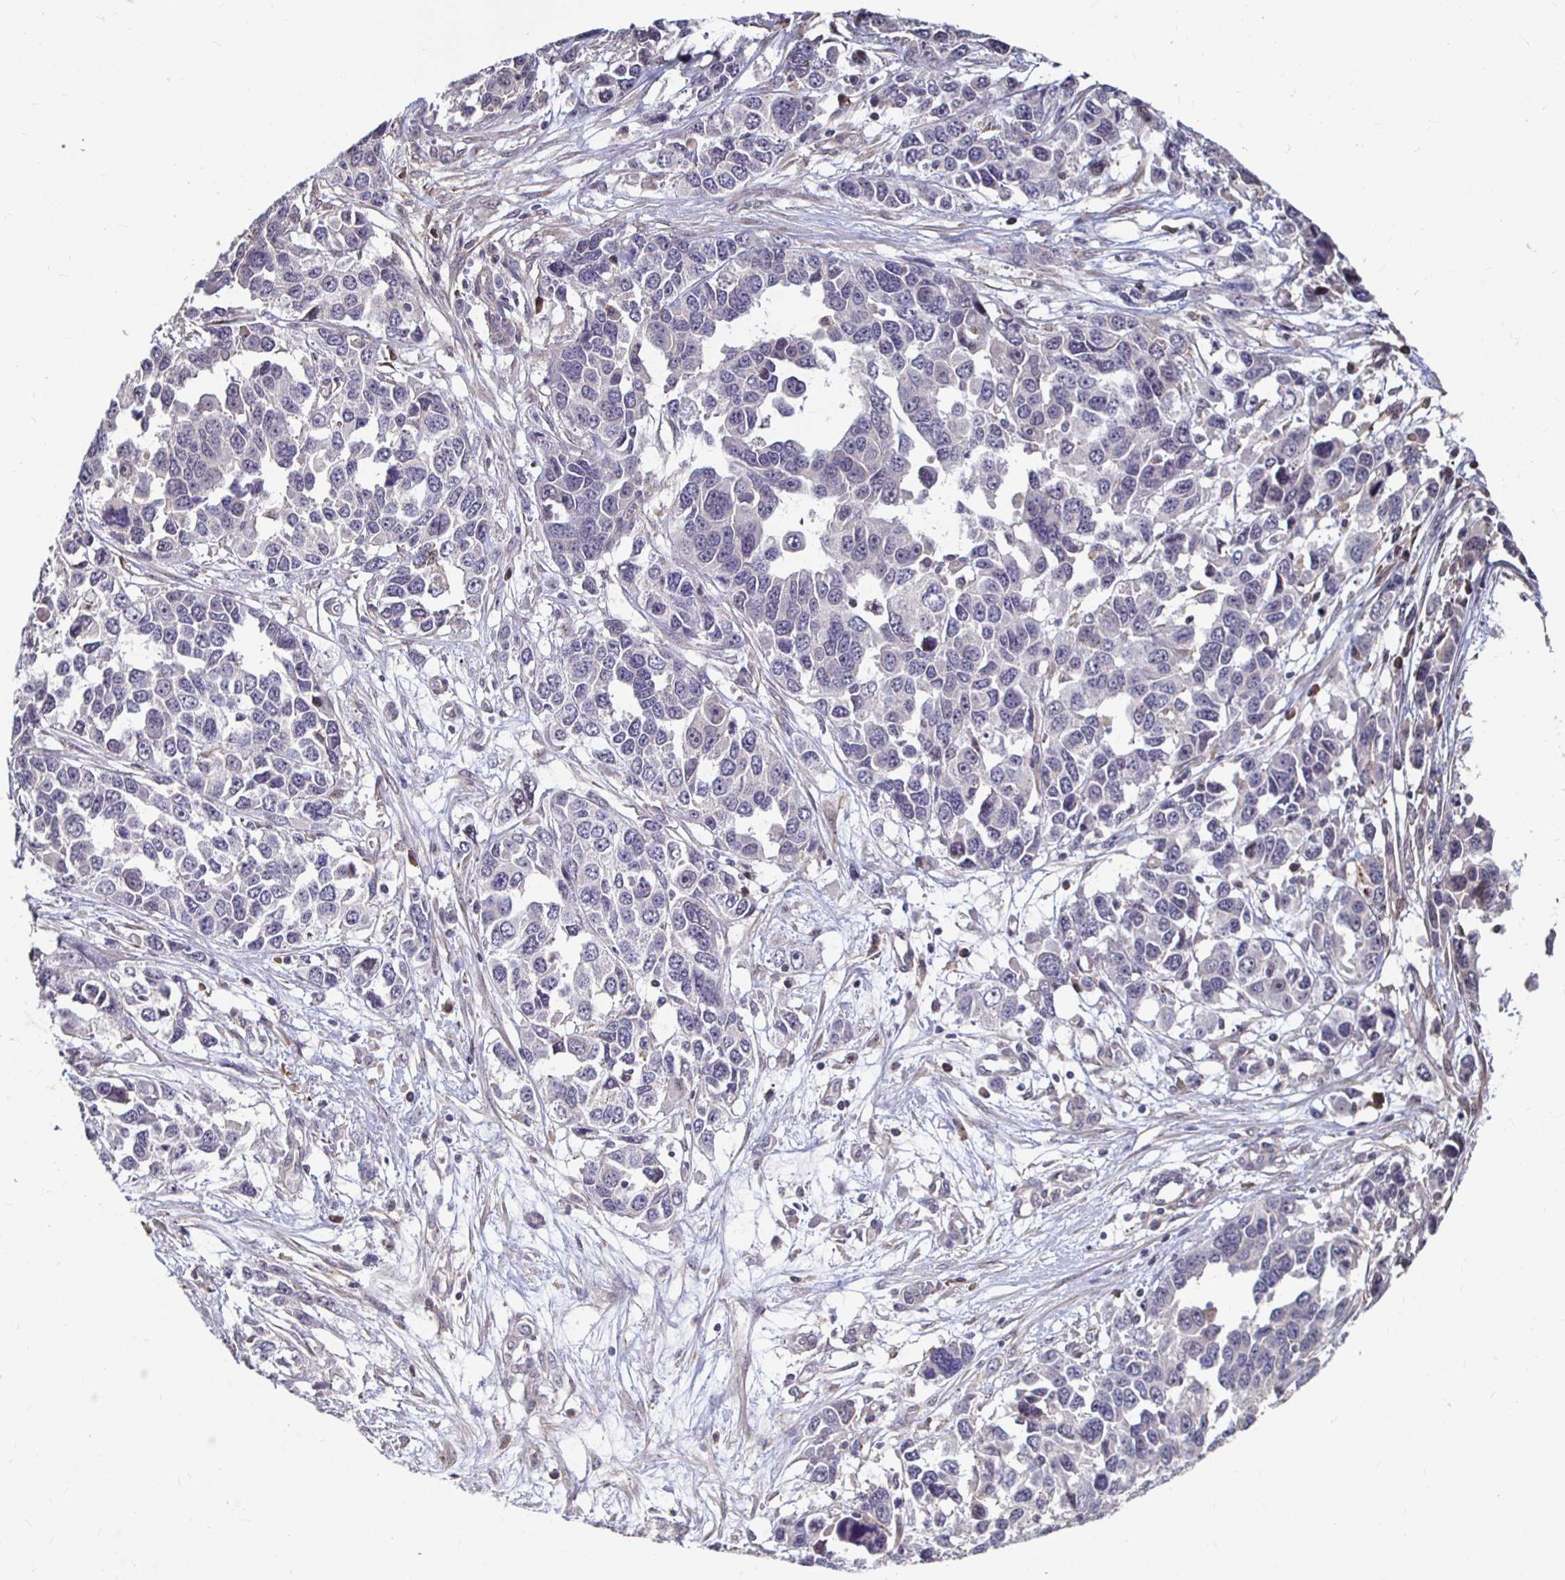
{"staining": {"intensity": "negative", "quantity": "none", "location": "none"}, "tissue": "ovarian cancer", "cell_type": "Tumor cells", "image_type": "cancer", "snomed": [{"axis": "morphology", "description": "Cystadenocarcinoma, serous, NOS"}, {"axis": "topography", "description": "Ovary"}], "caption": "Tumor cells are negative for protein expression in human ovarian cancer (serous cystadenocarcinoma).", "gene": "CAPN11", "patient": {"sex": "female", "age": 76}}